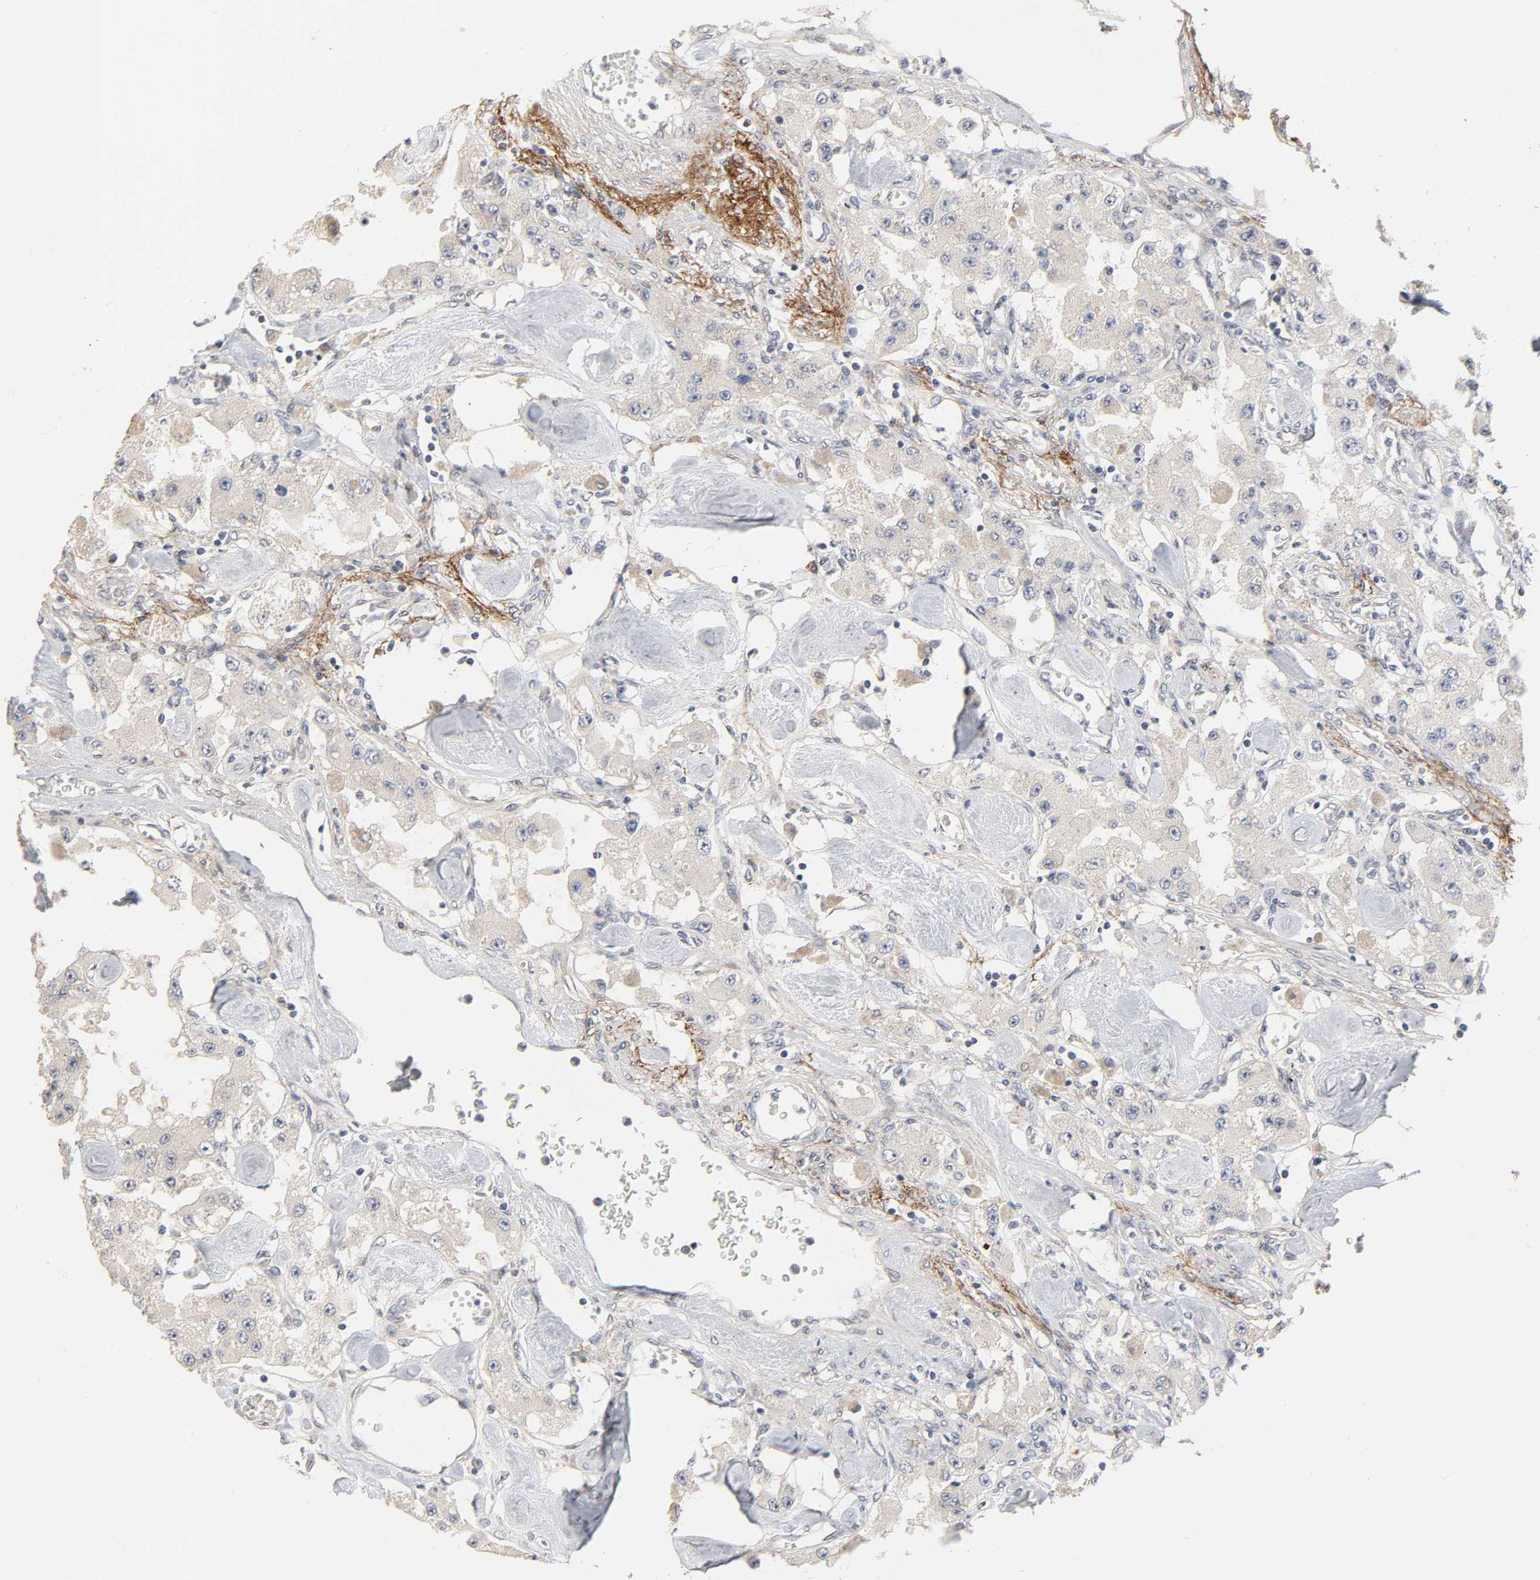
{"staining": {"intensity": "negative", "quantity": "none", "location": "none"}, "tissue": "carcinoid", "cell_type": "Tumor cells", "image_type": "cancer", "snomed": [{"axis": "morphology", "description": "Carcinoid, malignant, NOS"}, {"axis": "topography", "description": "Pancreas"}], "caption": "Tumor cells show no significant positivity in carcinoid.", "gene": "HDLBP", "patient": {"sex": "male", "age": 41}}